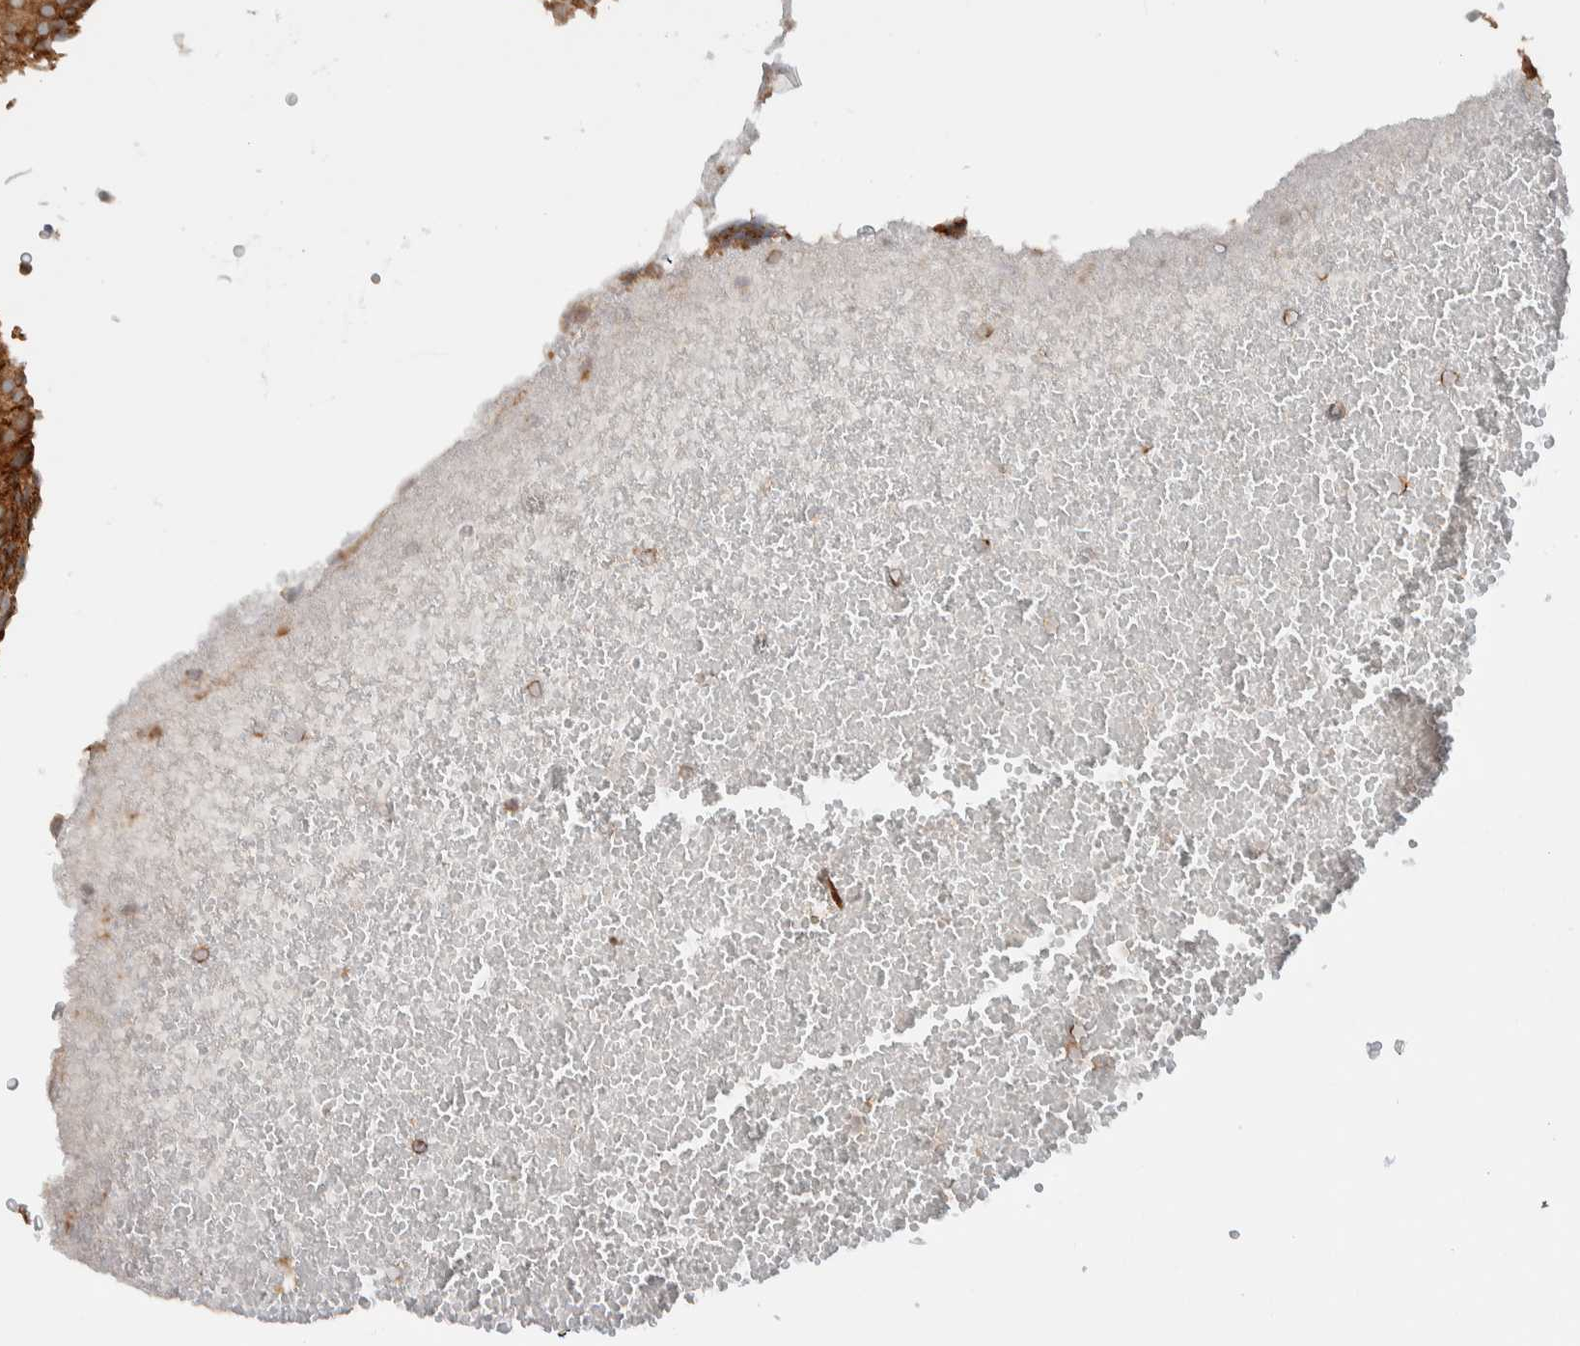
{"staining": {"intensity": "moderate", "quantity": ">75%", "location": "cytoplasmic/membranous"}, "tissue": "urothelial cancer", "cell_type": "Tumor cells", "image_type": "cancer", "snomed": [{"axis": "morphology", "description": "Urothelial carcinoma, Low grade"}, {"axis": "topography", "description": "Urinary bladder"}], "caption": "A brown stain shows moderate cytoplasmic/membranous expression of a protein in human urothelial cancer tumor cells. The staining was performed using DAB, with brown indicating positive protein expression. Nuclei are stained blue with hematoxylin.", "gene": "KLHL6", "patient": {"sex": "male", "age": 78}}